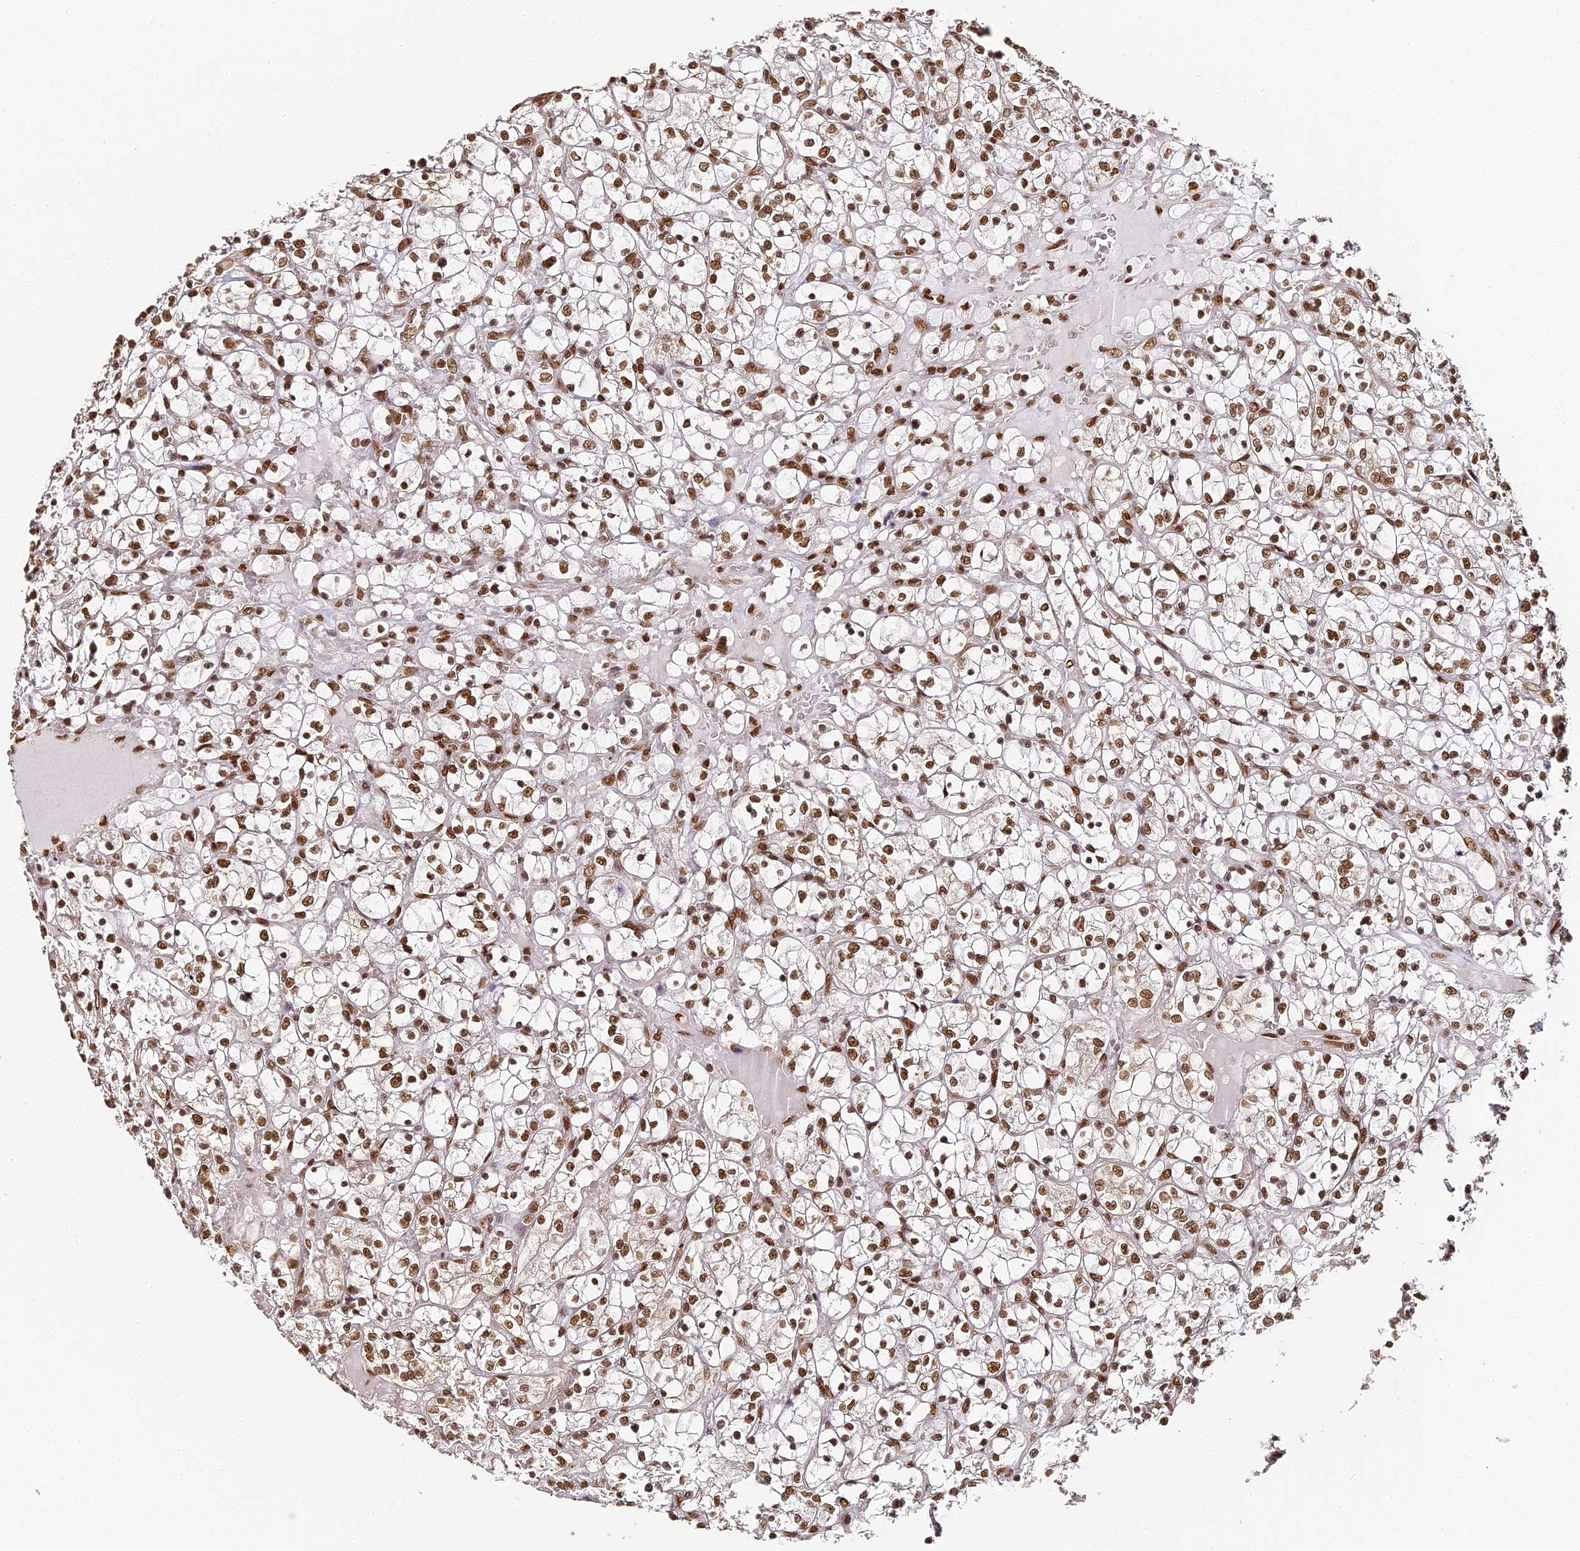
{"staining": {"intensity": "strong", "quantity": ">75%", "location": "nuclear"}, "tissue": "renal cancer", "cell_type": "Tumor cells", "image_type": "cancer", "snomed": [{"axis": "morphology", "description": "Adenocarcinoma, NOS"}, {"axis": "topography", "description": "Kidney"}], "caption": "Brown immunohistochemical staining in adenocarcinoma (renal) shows strong nuclear expression in approximately >75% of tumor cells.", "gene": "HNRNPA1", "patient": {"sex": "female", "age": 69}}